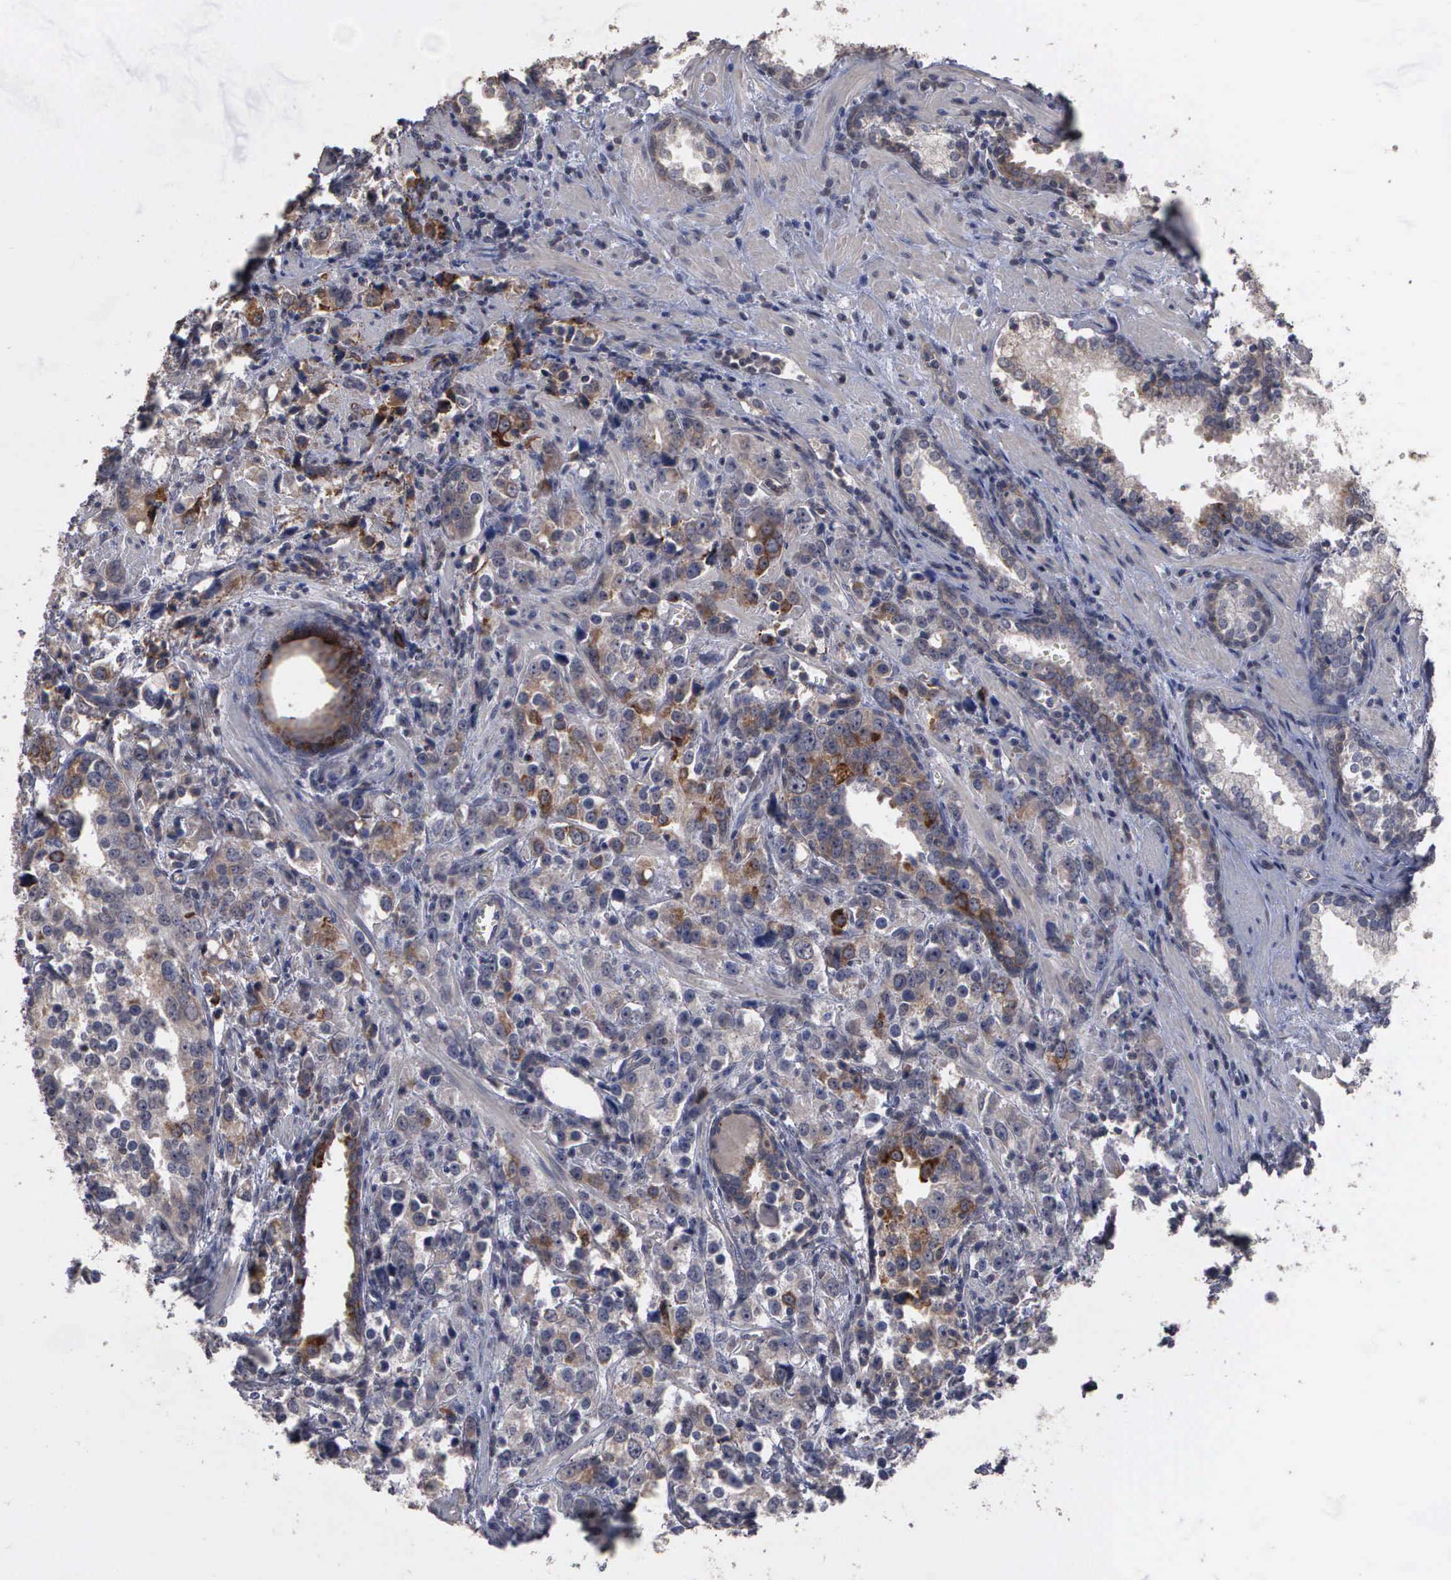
{"staining": {"intensity": "weak", "quantity": "<25%", "location": "cytoplasmic/membranous"}, "tissue": "prostate cancer", "cell_type": "Tumor cells", "image_type": "cancer", "snomed": [{"axis": "morphology", "description": "Adenocarcinoma, High grade"}, {"axis": "topography", "description": "Prostate"}], "caption": "There is no significant positivity in tumor cells of high-grade adenocarcinoma (prostate).", "gene": "CRKL", "patient": {"sex": "male", "age": 71}}